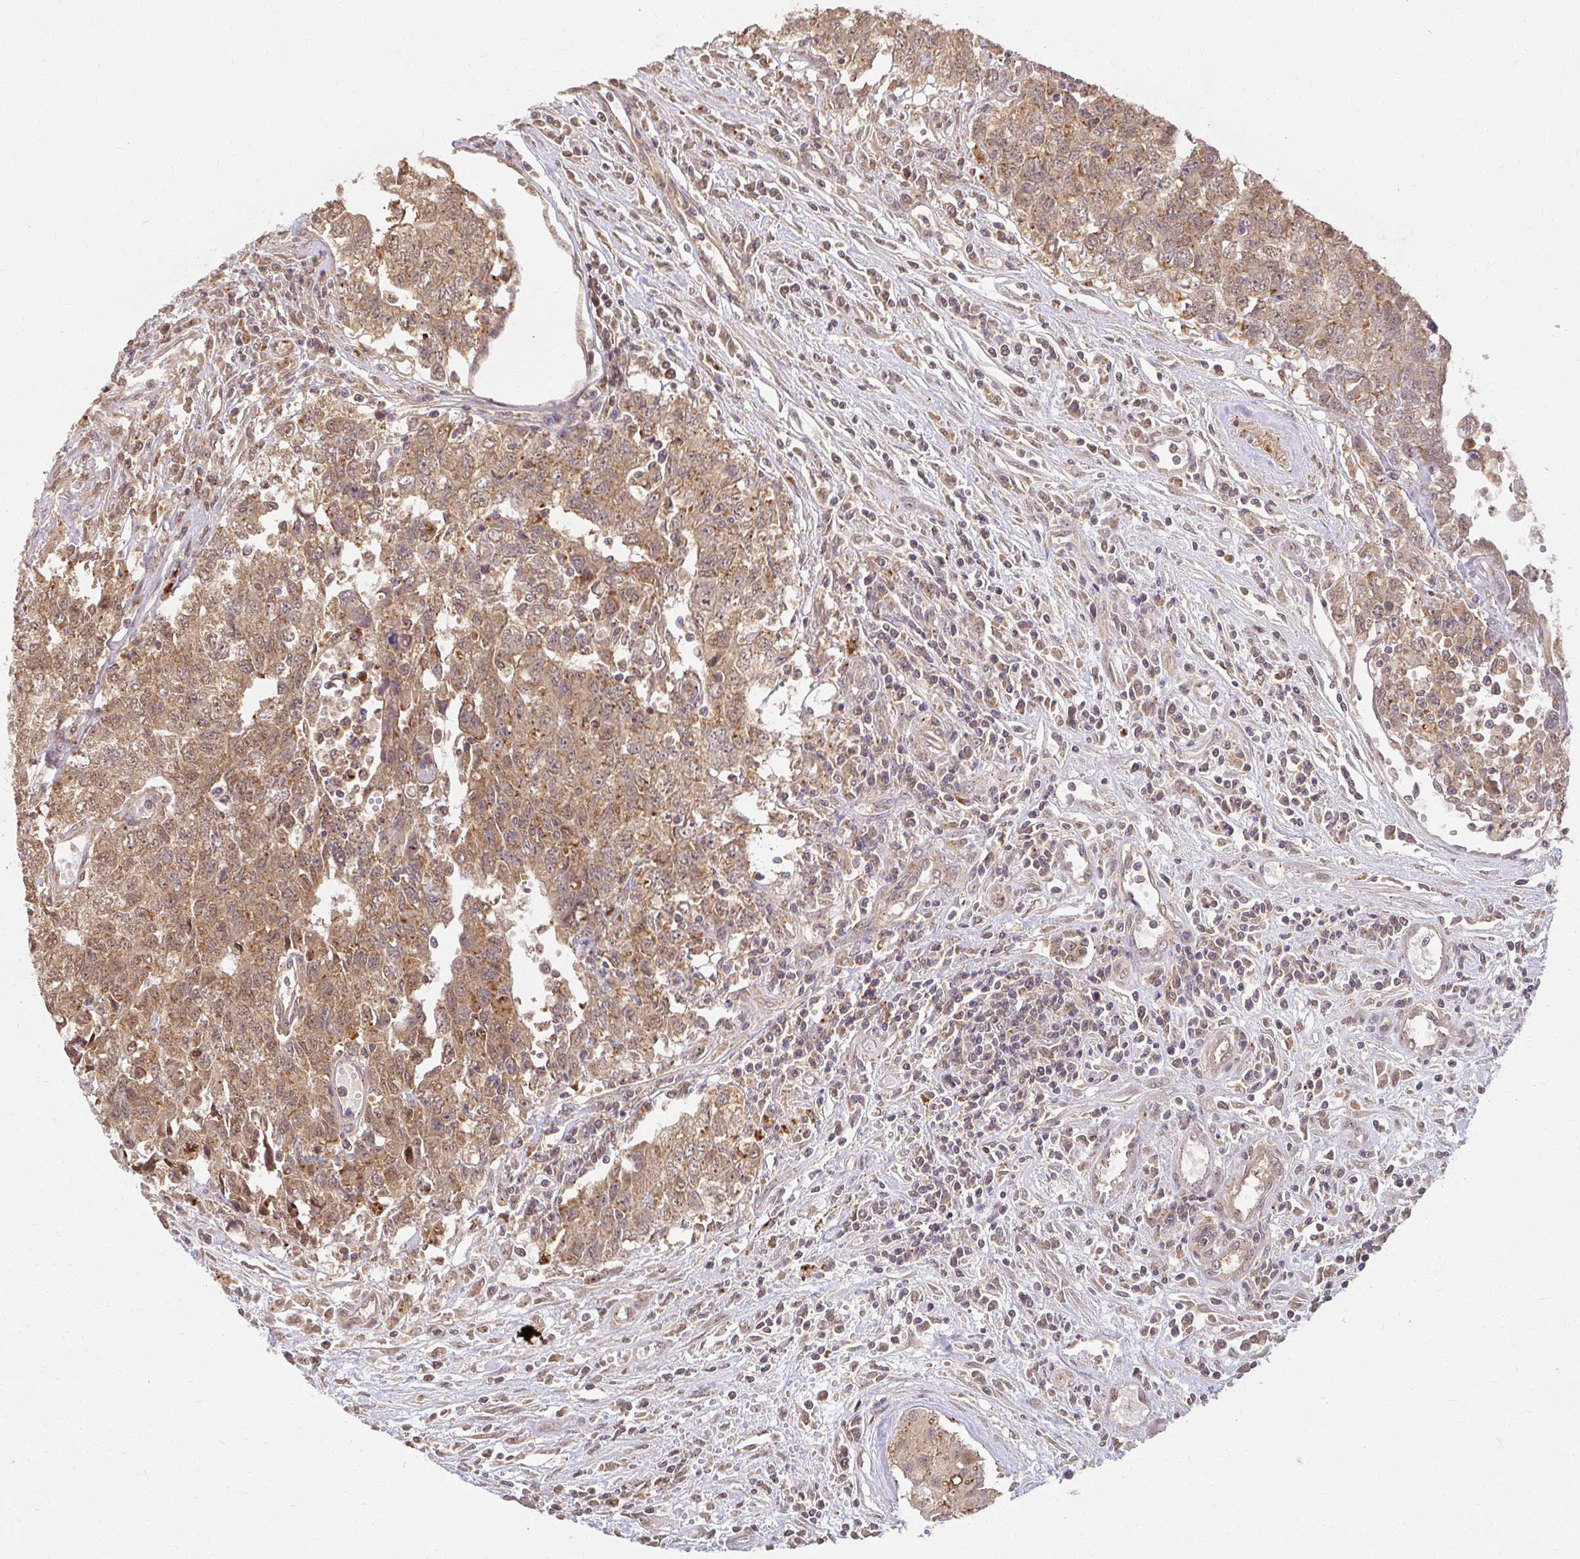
{"staining": {"intensity": "moderate", "quantity": ">75%", "location": "cytoplasmic/membranous,nuclear"}, "tissue": "testis cancer", "cell_type": "Tumor cells", "image_type": "cancer", "snomed": [{"axis": "morphology", "description": "Carcinoma, Embryonal, NOS"}, {"axis": "topography", "description": "Testis"}], "caption": "A brown stain highlights moderate cytoplasmic/membranous and nuclear staining of a protein in testis cancer tumor cells.", "gene": "LARS2", "patient": {"sex": "male", "age": 34}}